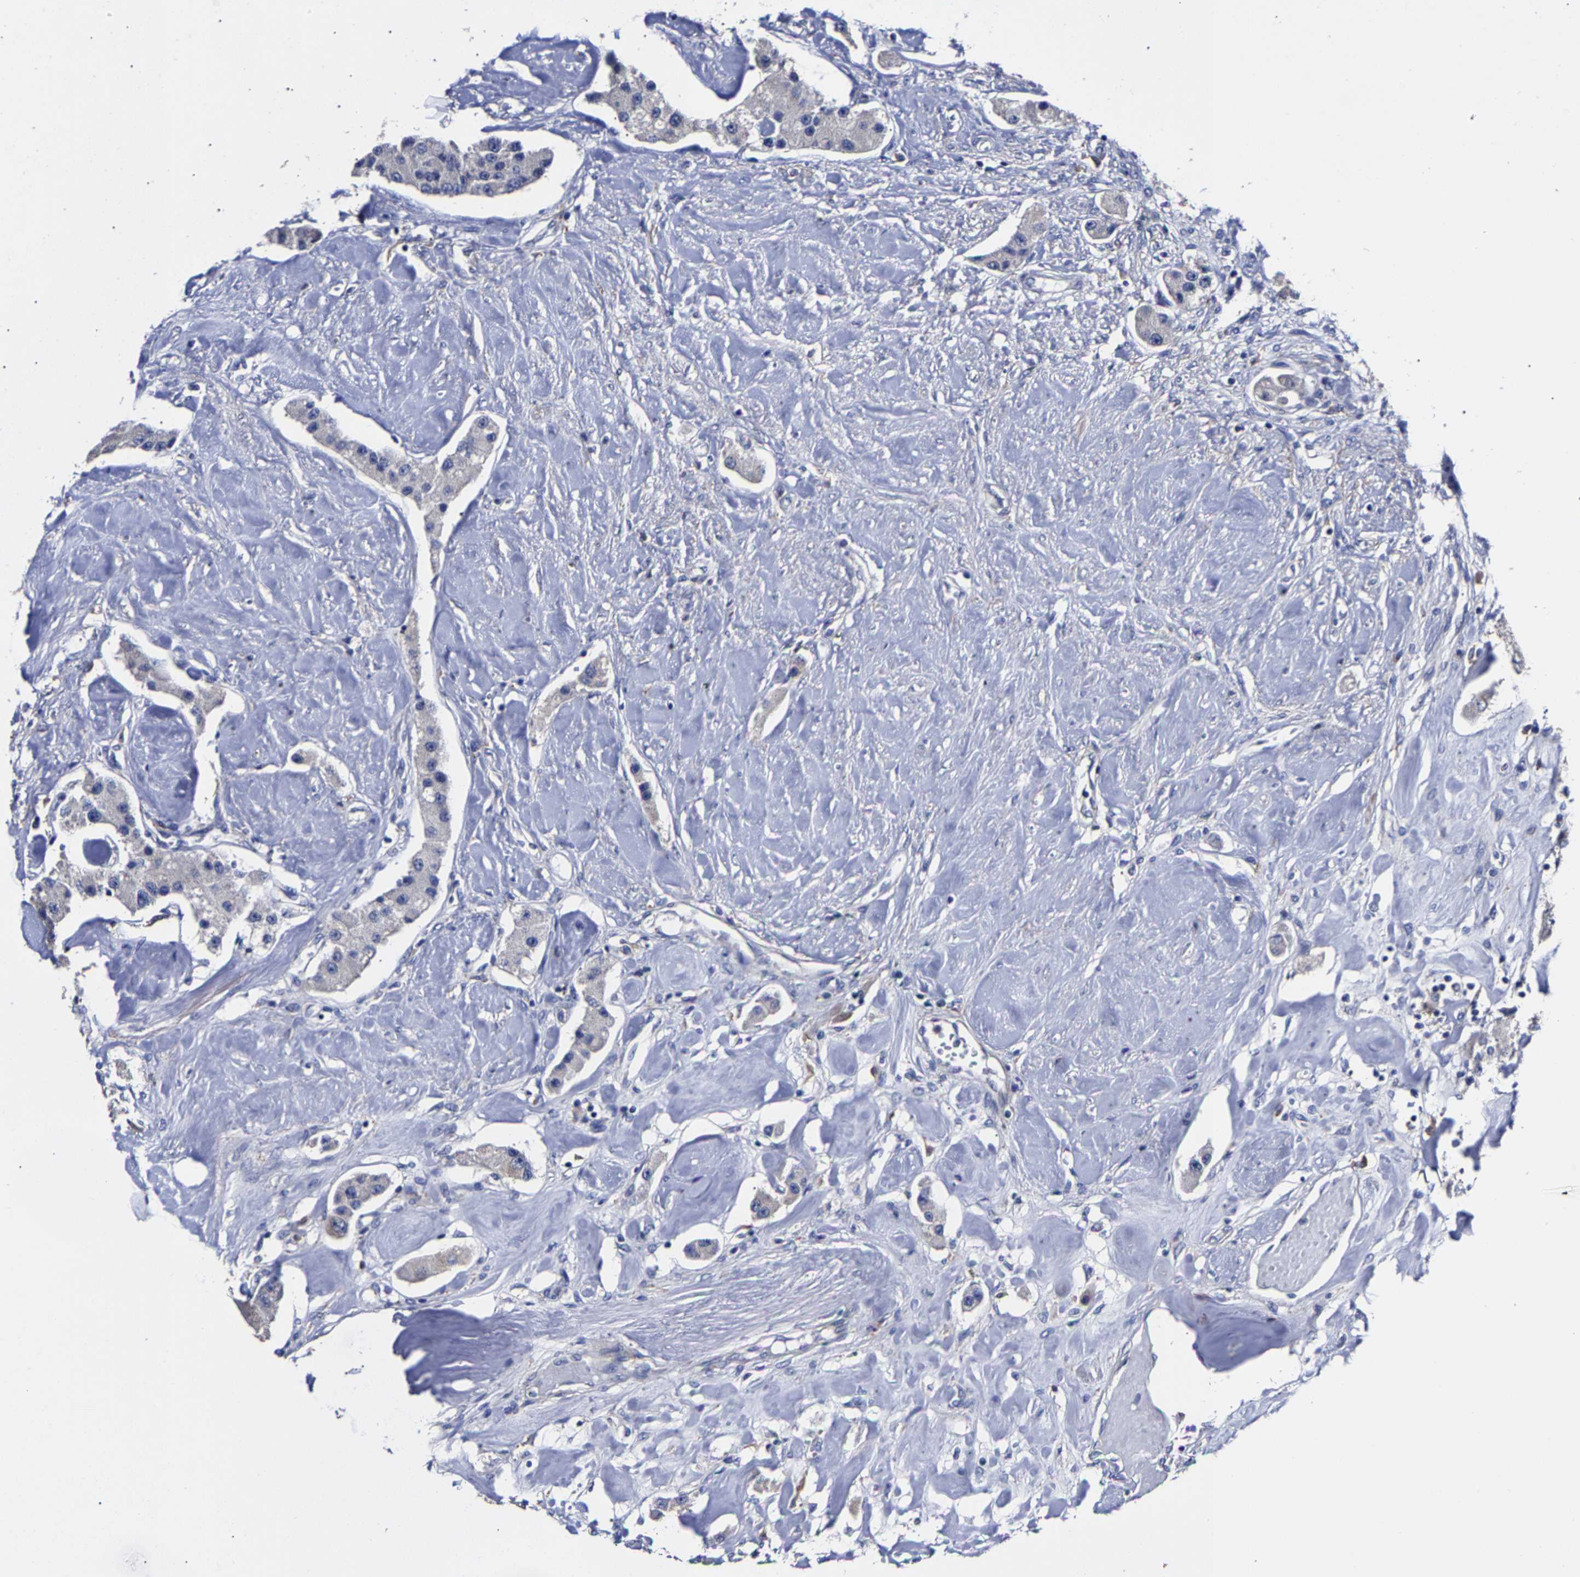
{"staining": {"intensity": "negative", "quantity": "none", "location": "none"}, "tissue": "carcinoid", "cell_type": "Tumor cells", "image_type": "cancer", "snomed": [{"axis": "morphology", "description": "Carcinoid, malignant, NOS"}, {"axis": "topography", "description": "Pancreas"}], "caption": "Human carcinoid stained for a protein using immunohistochemistry (IHC) shows no expression in tumor cells.", "gene": "AASS", "patient": {"sex": "male", "age": 41}}